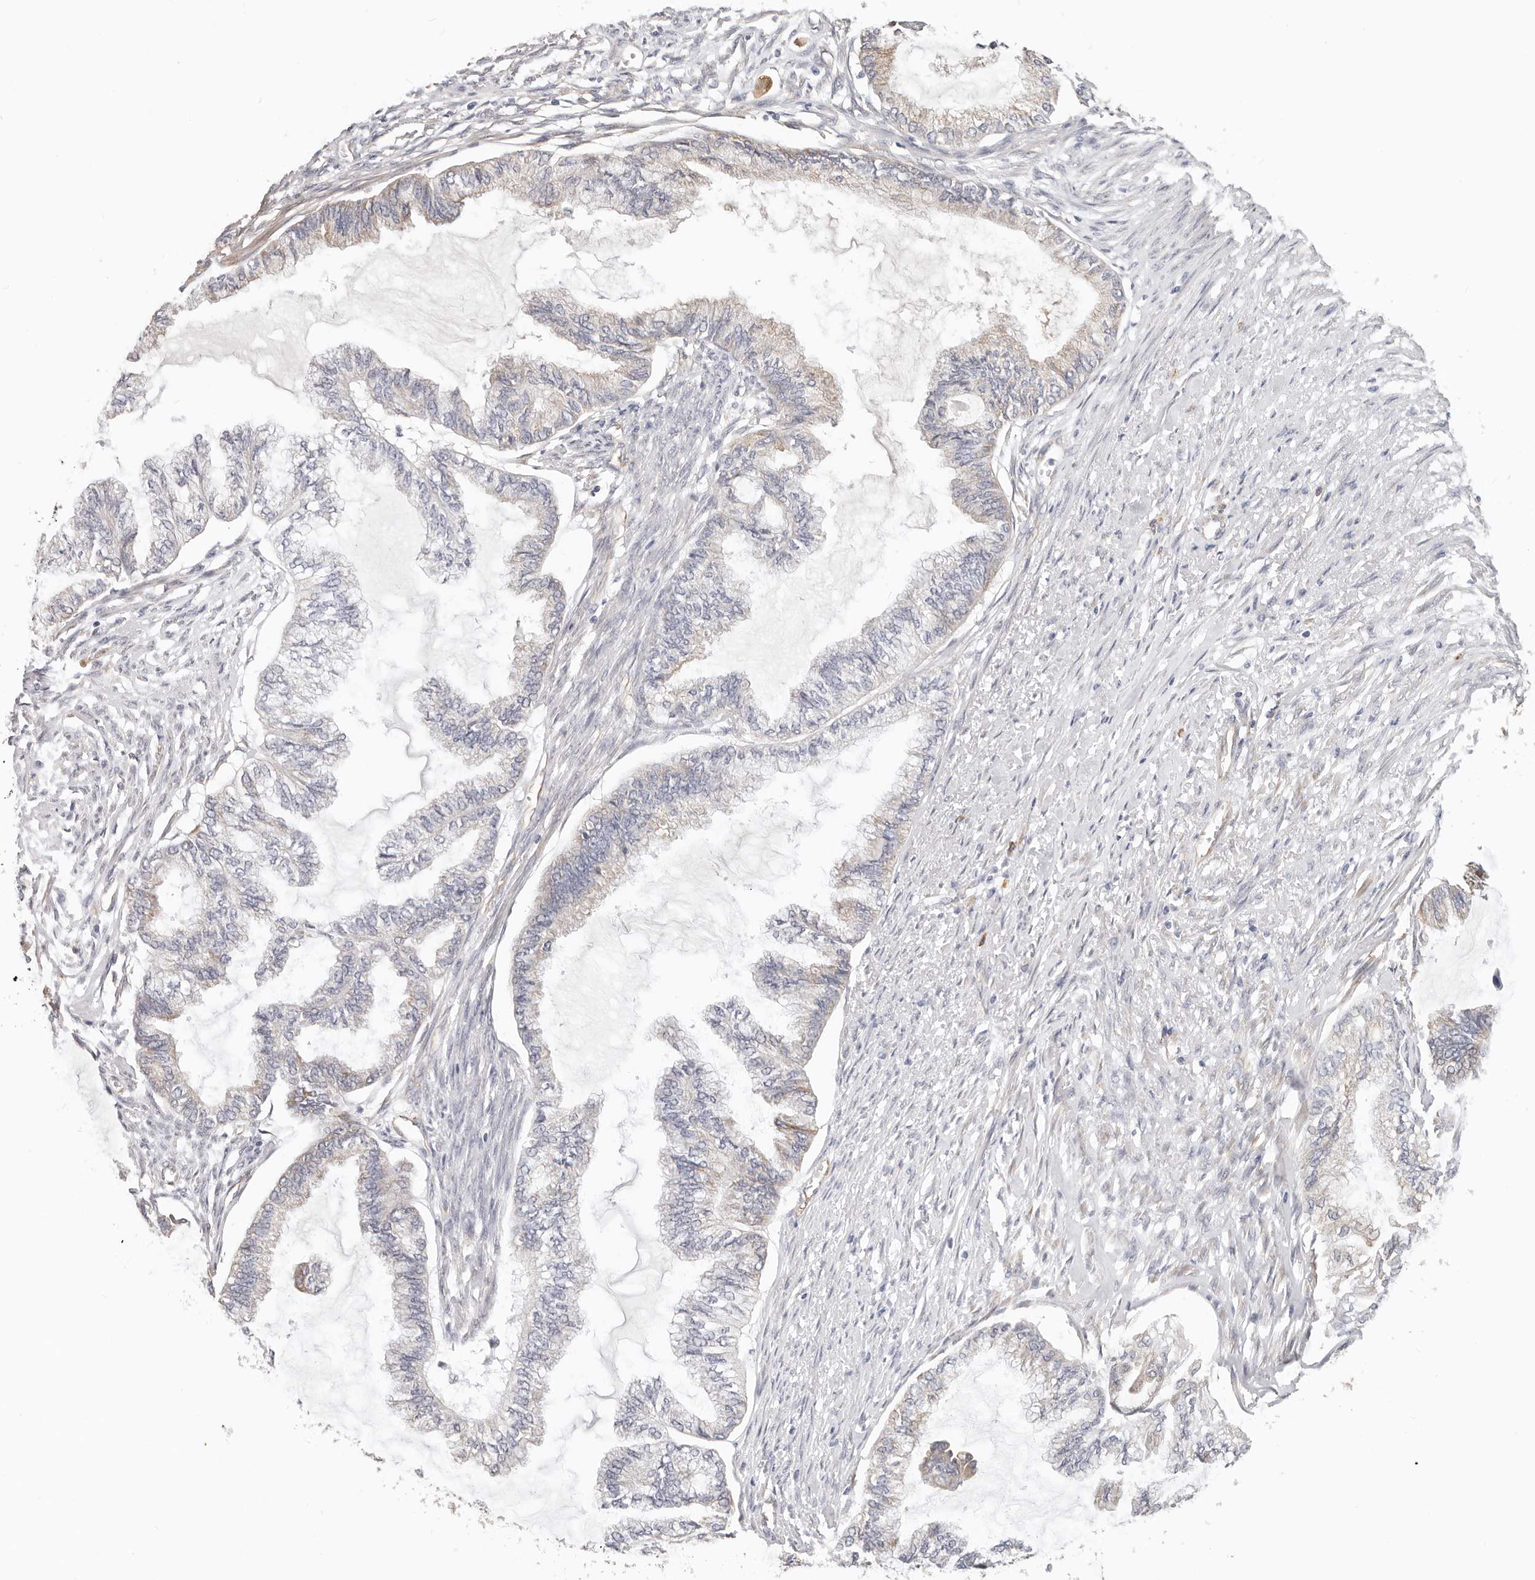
{"staining": {"intensity": "weak", "quantity": "25%-75%", "location": "cytoplasmic/membranous"}, "tissue": "endometrial cancer", "cell_type": "Tumor cells", "image_type": "cancer", "snomed": [{"axis": "morphology", "description": "Adenocarcinoma, NOS"}, {"axis": "topography", "description": "Endometrium"}], "caption": "This image displays IHC staining of human endometrial adenocarcinoma, with low weak cytoplasmic/membranous positivity in about 25%-75% of tumor cells.", "gene": "AFDN", "patient": {"sex": "female", "age": 86}}